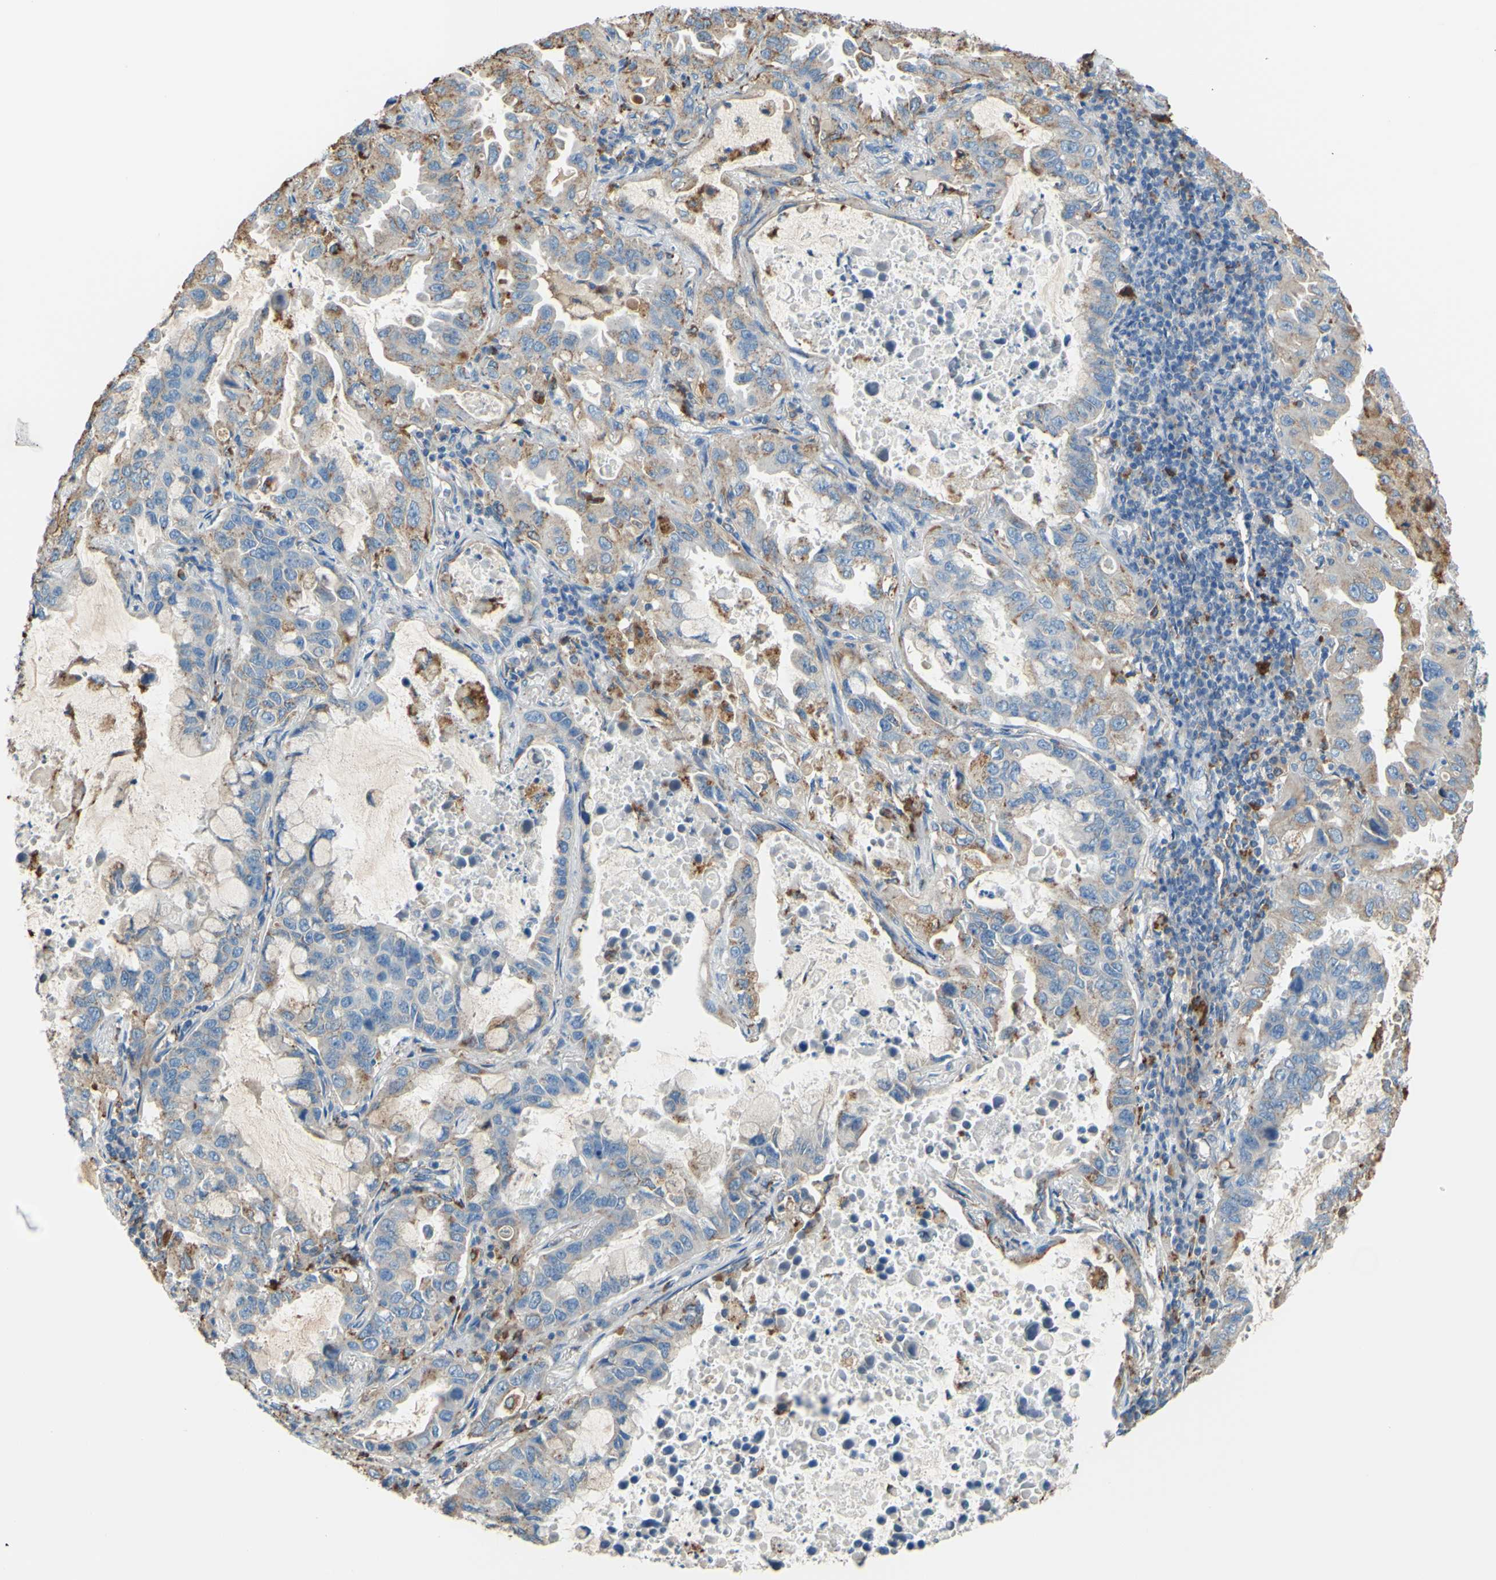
{"staining": {"intensity": "weak", "quantity": "25%-75%", "location": "cytoplasmic/membranous"}, "tissue": "lung cancer", "cell_type": "Tumor cells", "image_type": "cancer", "snomed": [{"axis": "morphology", "description": "Adenocarcinoma, NOS"}, {"axis": "topography", "description": "Lung"}], "caption": "High-power microscopy captured an IHC image of lung cancer, revealing weak cytoplasmic/membranous staining in about 25%-75% of tumor cells.", "gene": "CTSD", "patient": {"sex": "male", "age": 64}}